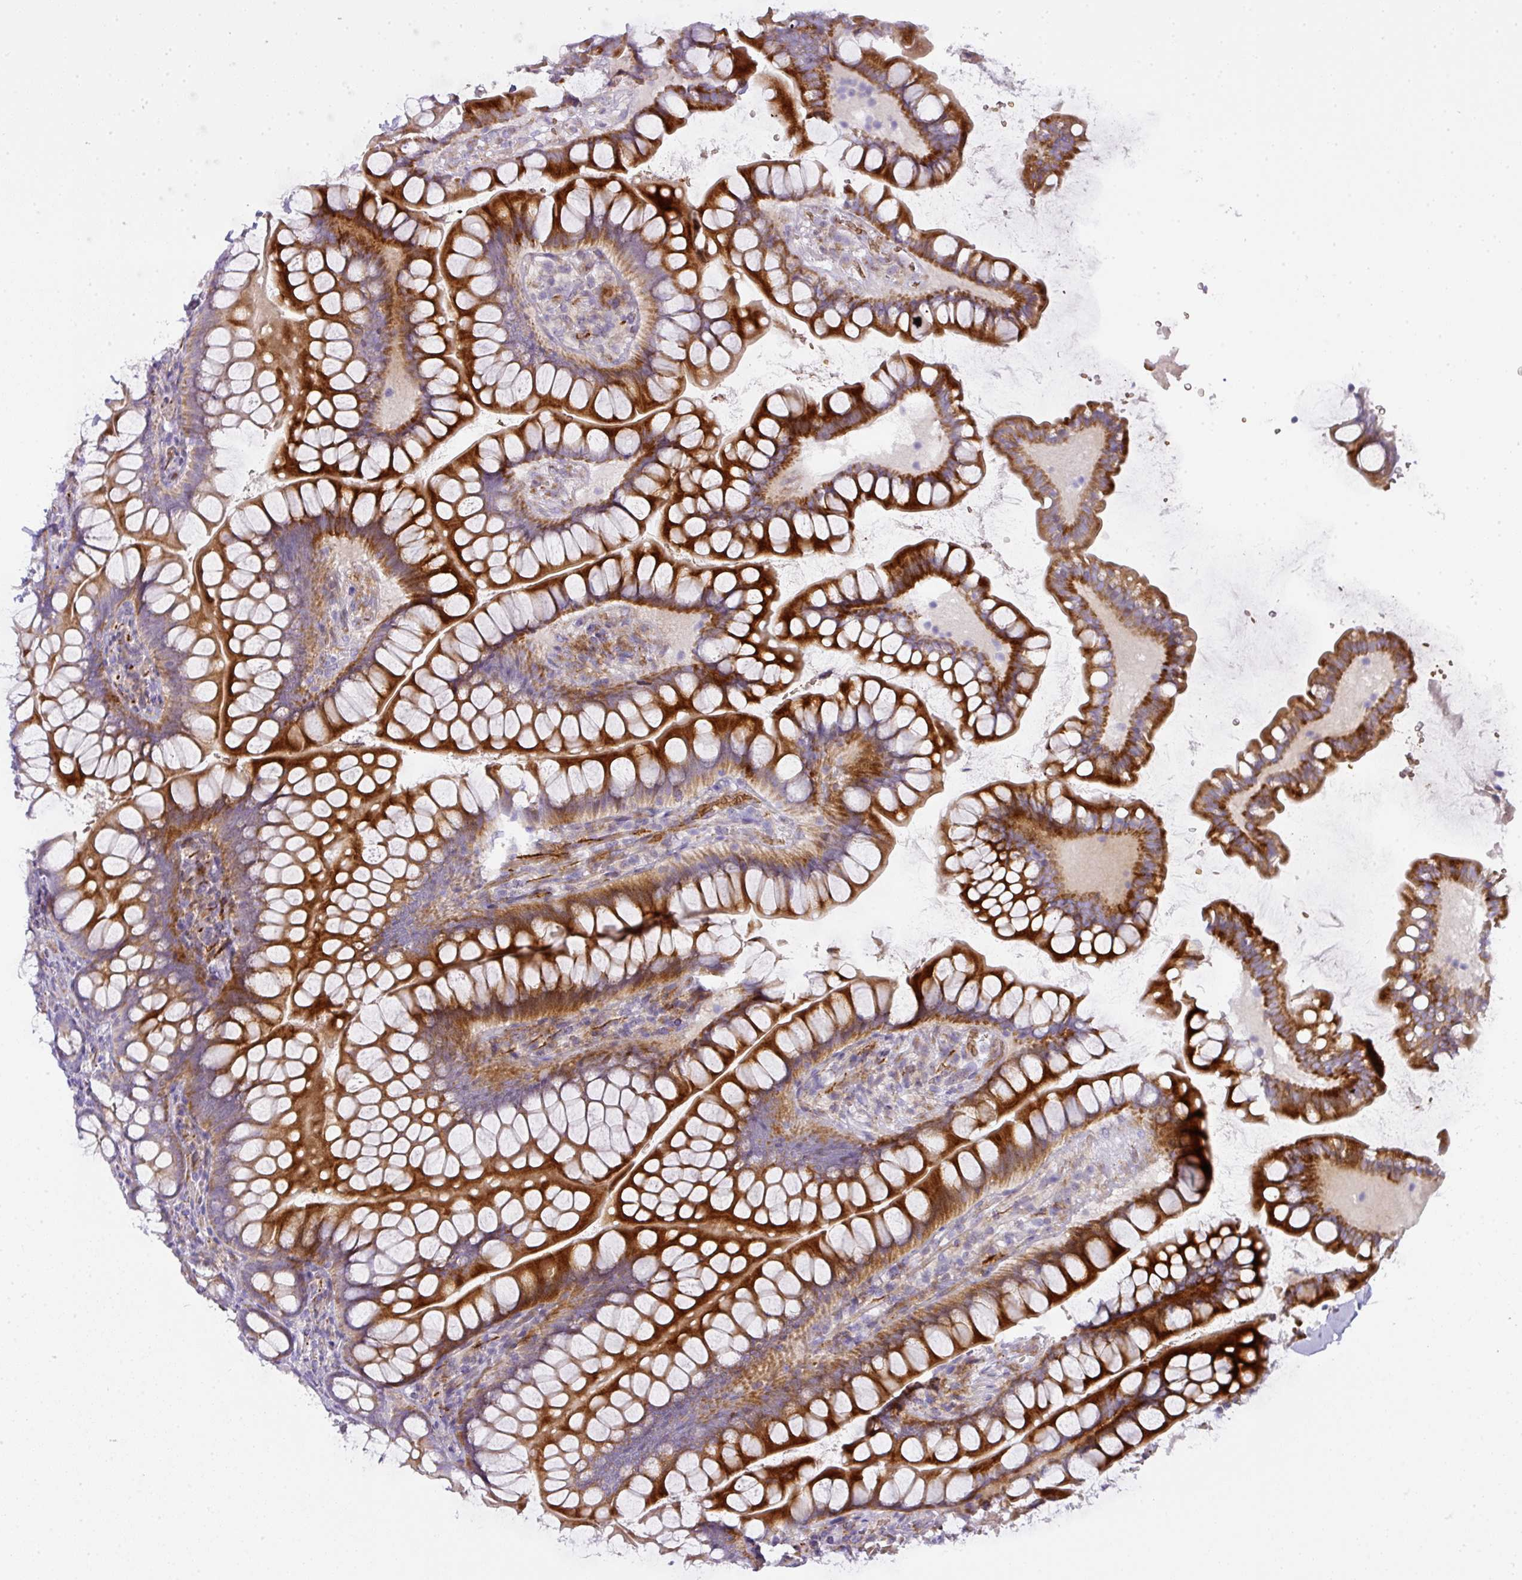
{"staining": {"intensity": "strong", "quantity": "25%-75%", "location": "cytoplasmic/membranous"}, "tissue": "small intestine", "cell_type": "Glandular cells", "image_type": "normal", "snomed": [{"axis": "morphology", "description": "Normal tissue, NOS"}, {"axis": "topography", "description": "Small intestine"}], "caption": "About 25%-75% of glandular cells in unremarkable human small intestine display strong cytoplasmic/membranous protein positivity as visualized by brown immunohistochemical staining.", "gene": "ATP6V1F", "patient": {"sex": "male", "age": 70}}